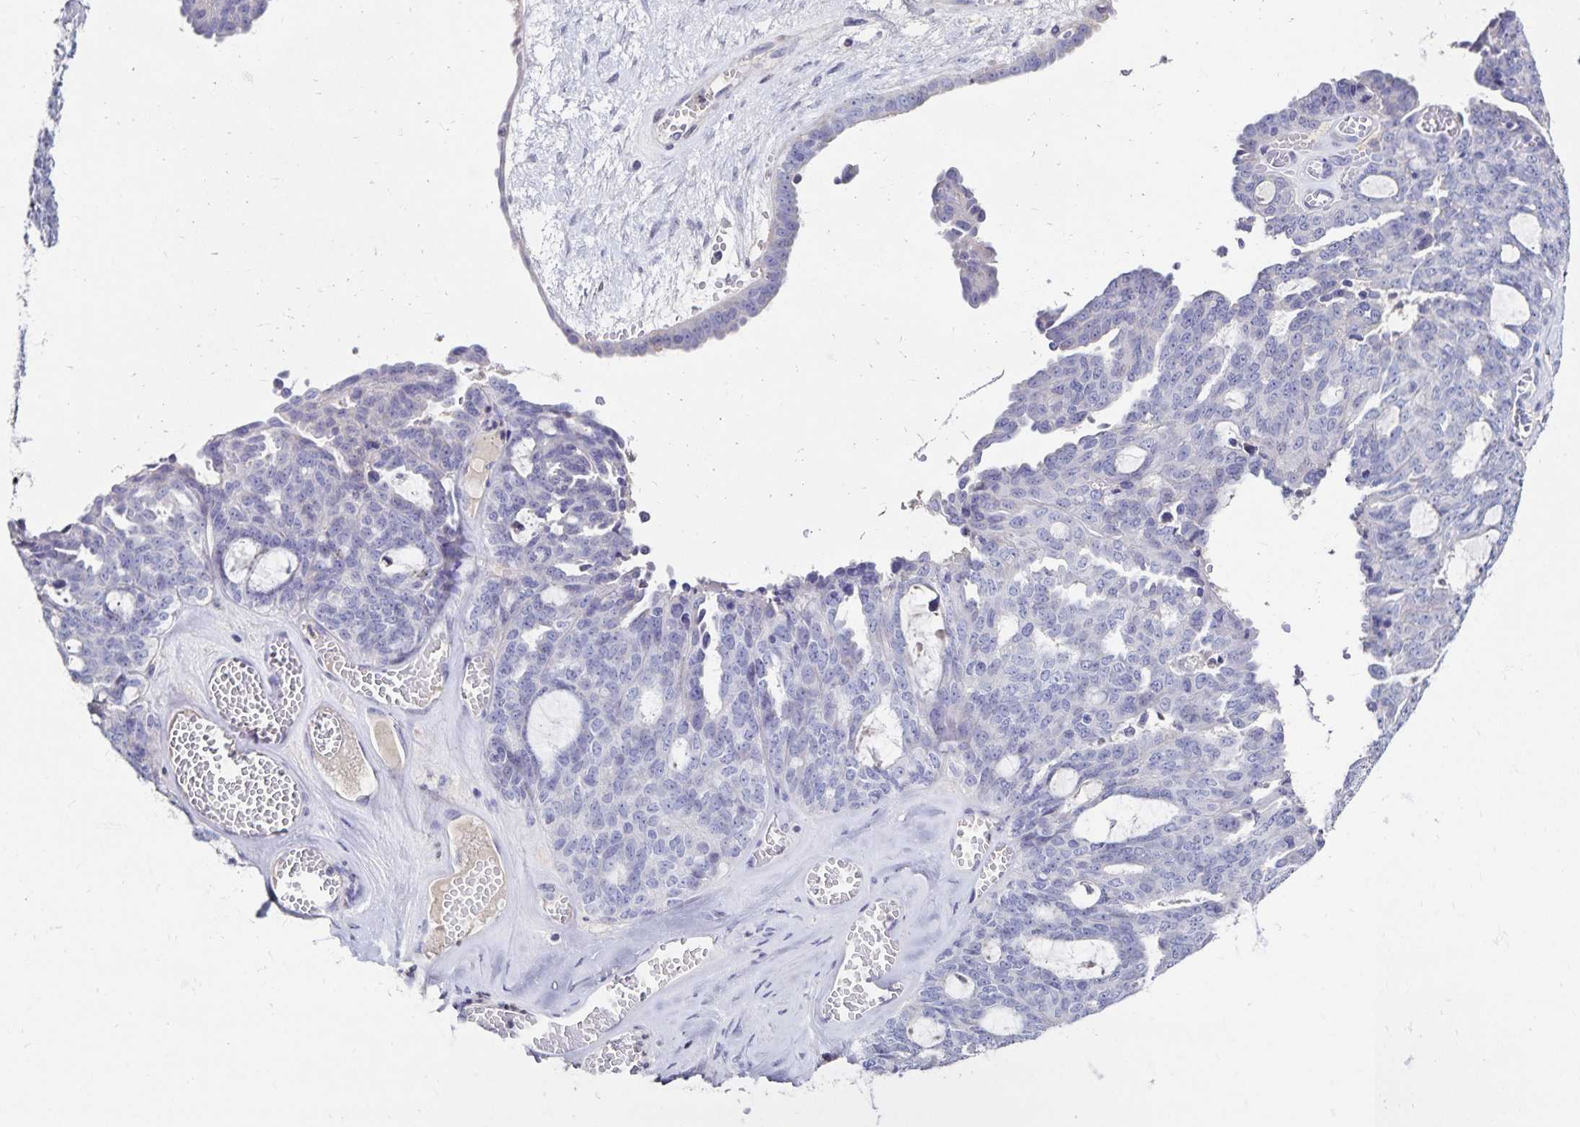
{"staining": {"intensity": "negative", "quantity": "none", "location": "none"}, "tissue": "ovarian cancer", "cell_type": "Tumor cells", "image_type": "cancer", "snomed": [{"axis": "morphology", "description": "Cystadenocarcinoma, serous, NOS"}, {"axis": "topography", "description": "Ovary"}], "caption": "DAB (3,3'-diaminobenzidine) immunohistochemical staining of human ovarian cancer (serous cystadenocarcinoma) reveals no significant positivity in tumor cells.", "gene": "PAX5", "patient": {"sex": "female", "age": 71}}